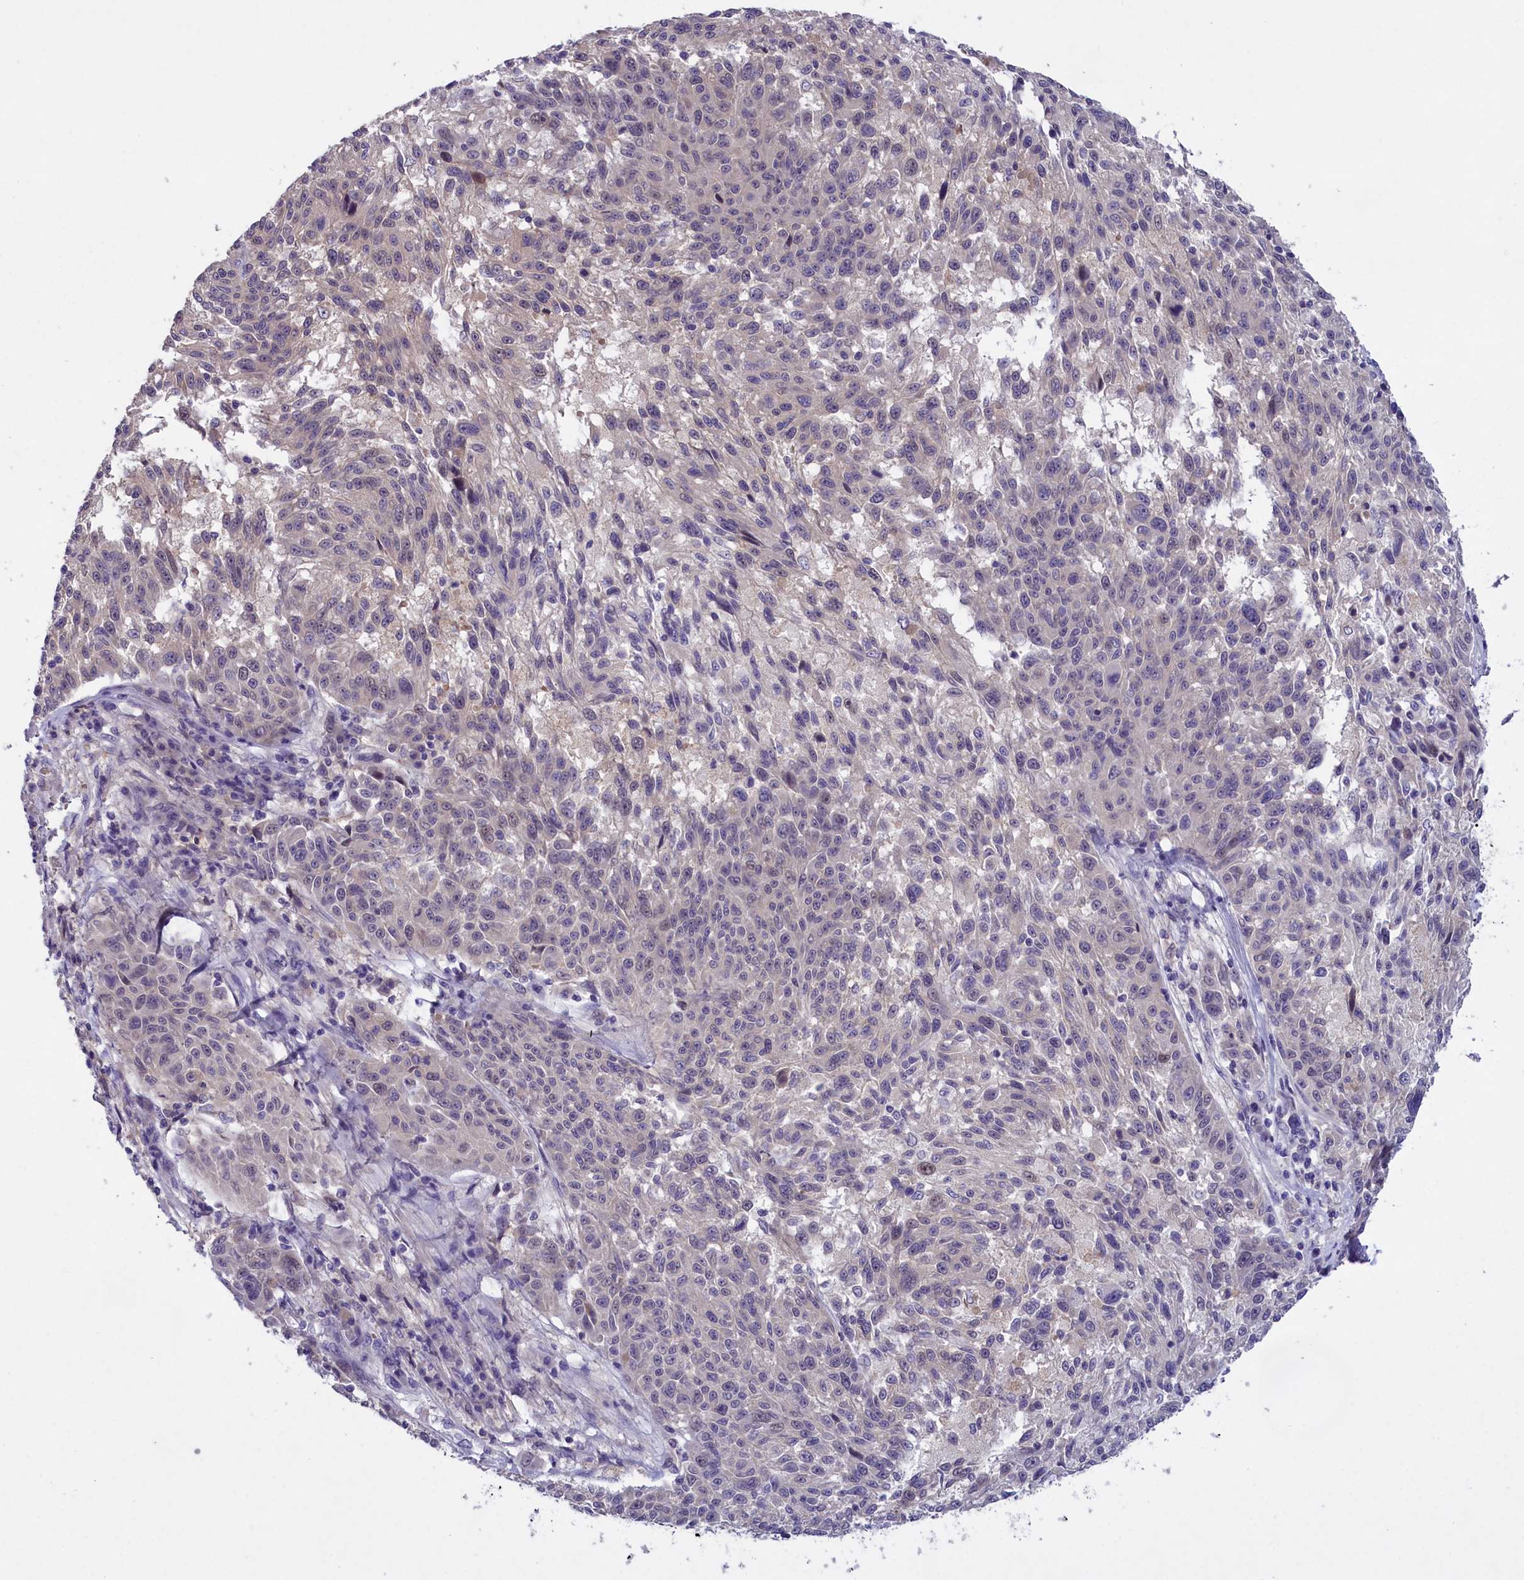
{"staining": {"intensity": "negative", "quantity": "none", "location": "none"}, "tissue": "melanoma", "cell_type": "Tumor cells", "image_type": "cancer", "snomed": [{"axis": "morphology", "description": "Malignant melanoma, NOS"}, {"axis": "topography", "description": "Skin"}], "caption": "There is no significant staining in tumor cells of malignant melanoma. Brightfield microscopy of IHC stained with DAB (brown) and hematoxylin (blue), captured at high magnification.", "gene": "ENPP6", "patient": {"sex": "male", "age": 53}}